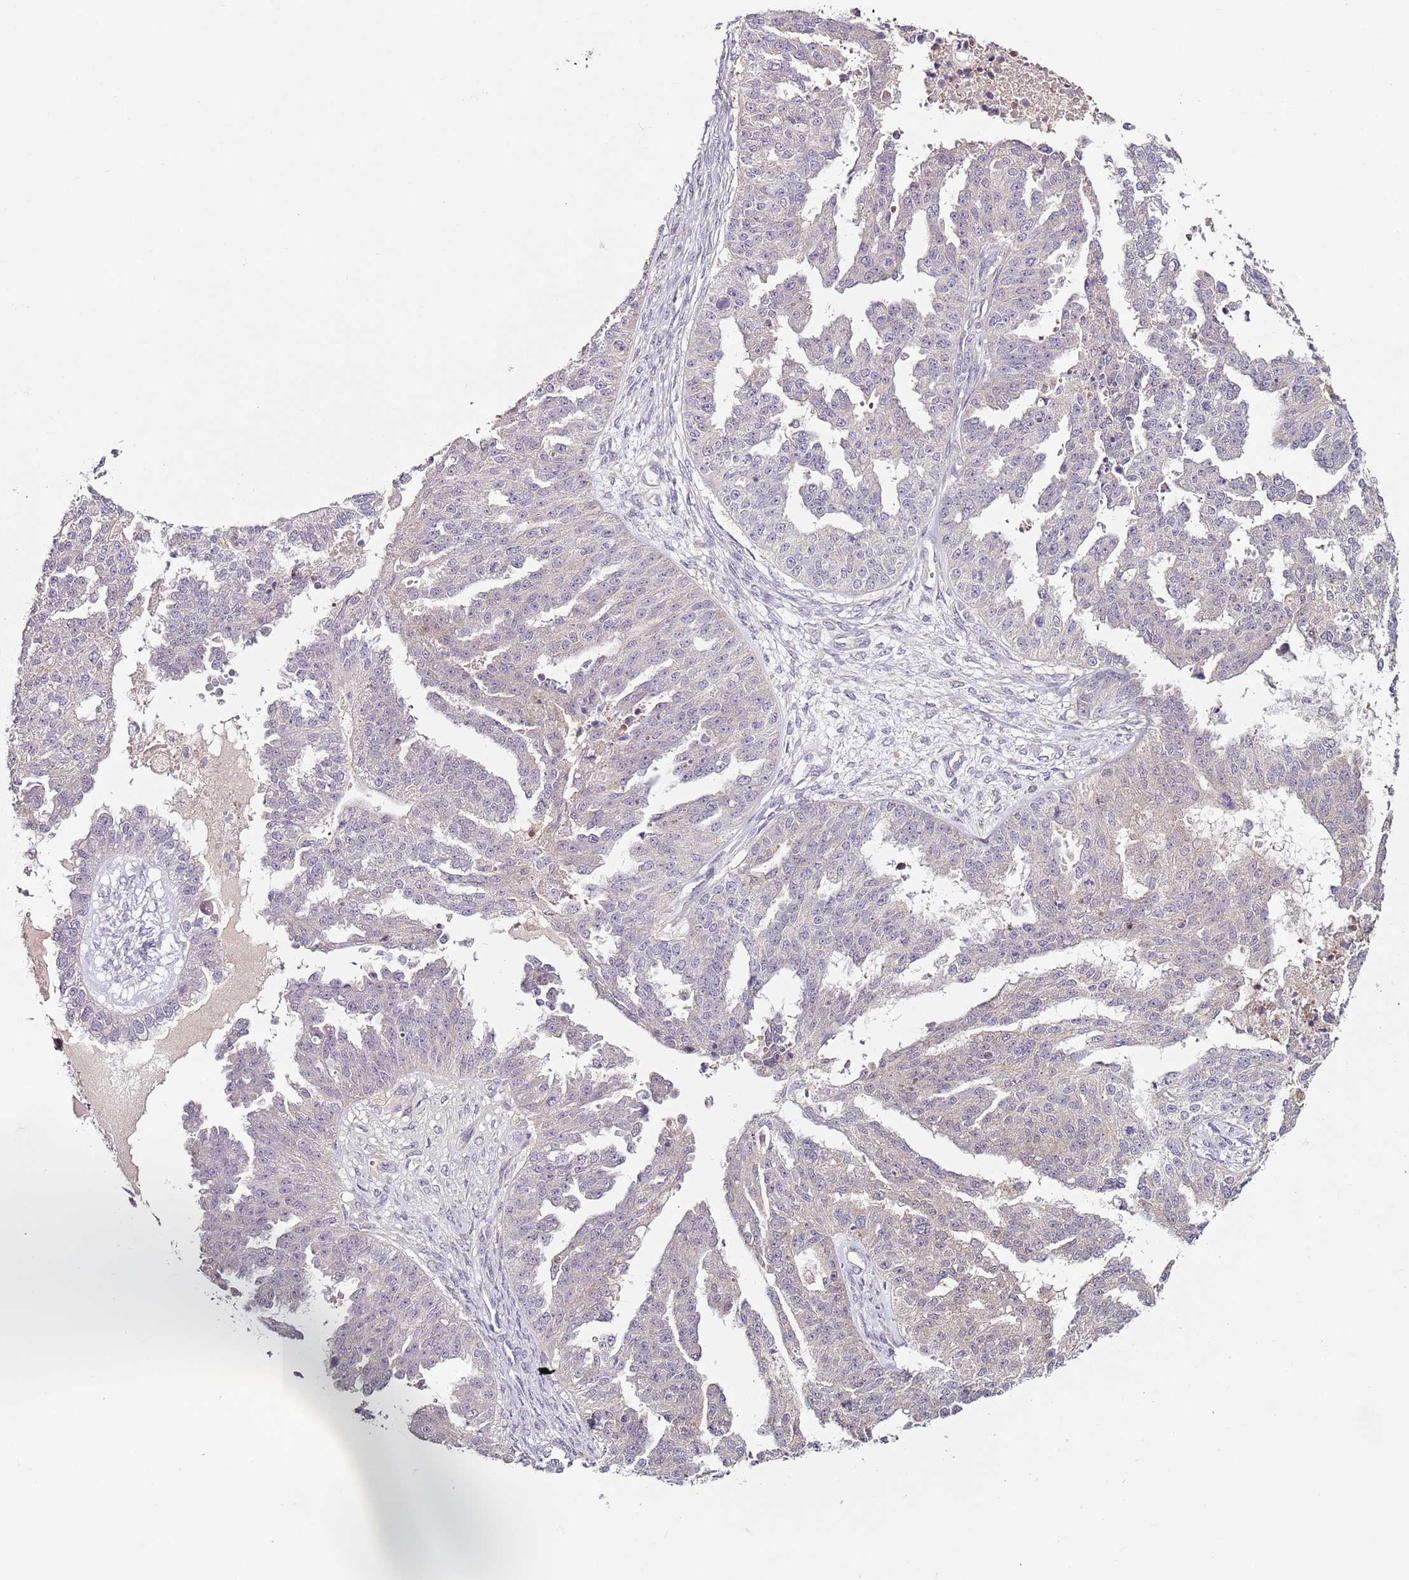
{"staining": {"intensity": "negative", "quantity": "none", "location": "none"}, "tissue": "ovarian cancer", "cell_type": "Tumor cells", "image_type": "cancer", "snomed": [{"axis": "morphology", "description": "Cystadenocarcinoma, serous, NOS"}, {"axis": "topography", "description": "Ovary"}], "caption": "The histopathology image shows no staining of tumor cells in serous cystadenocarcinoma (ovarian). (DAB (3,3'-diaminobenzidine) IHC visualized using brightfield microscopy, high magnification).", "gene": "MDH1", "patient": {"sex": "female", "age": 58}}